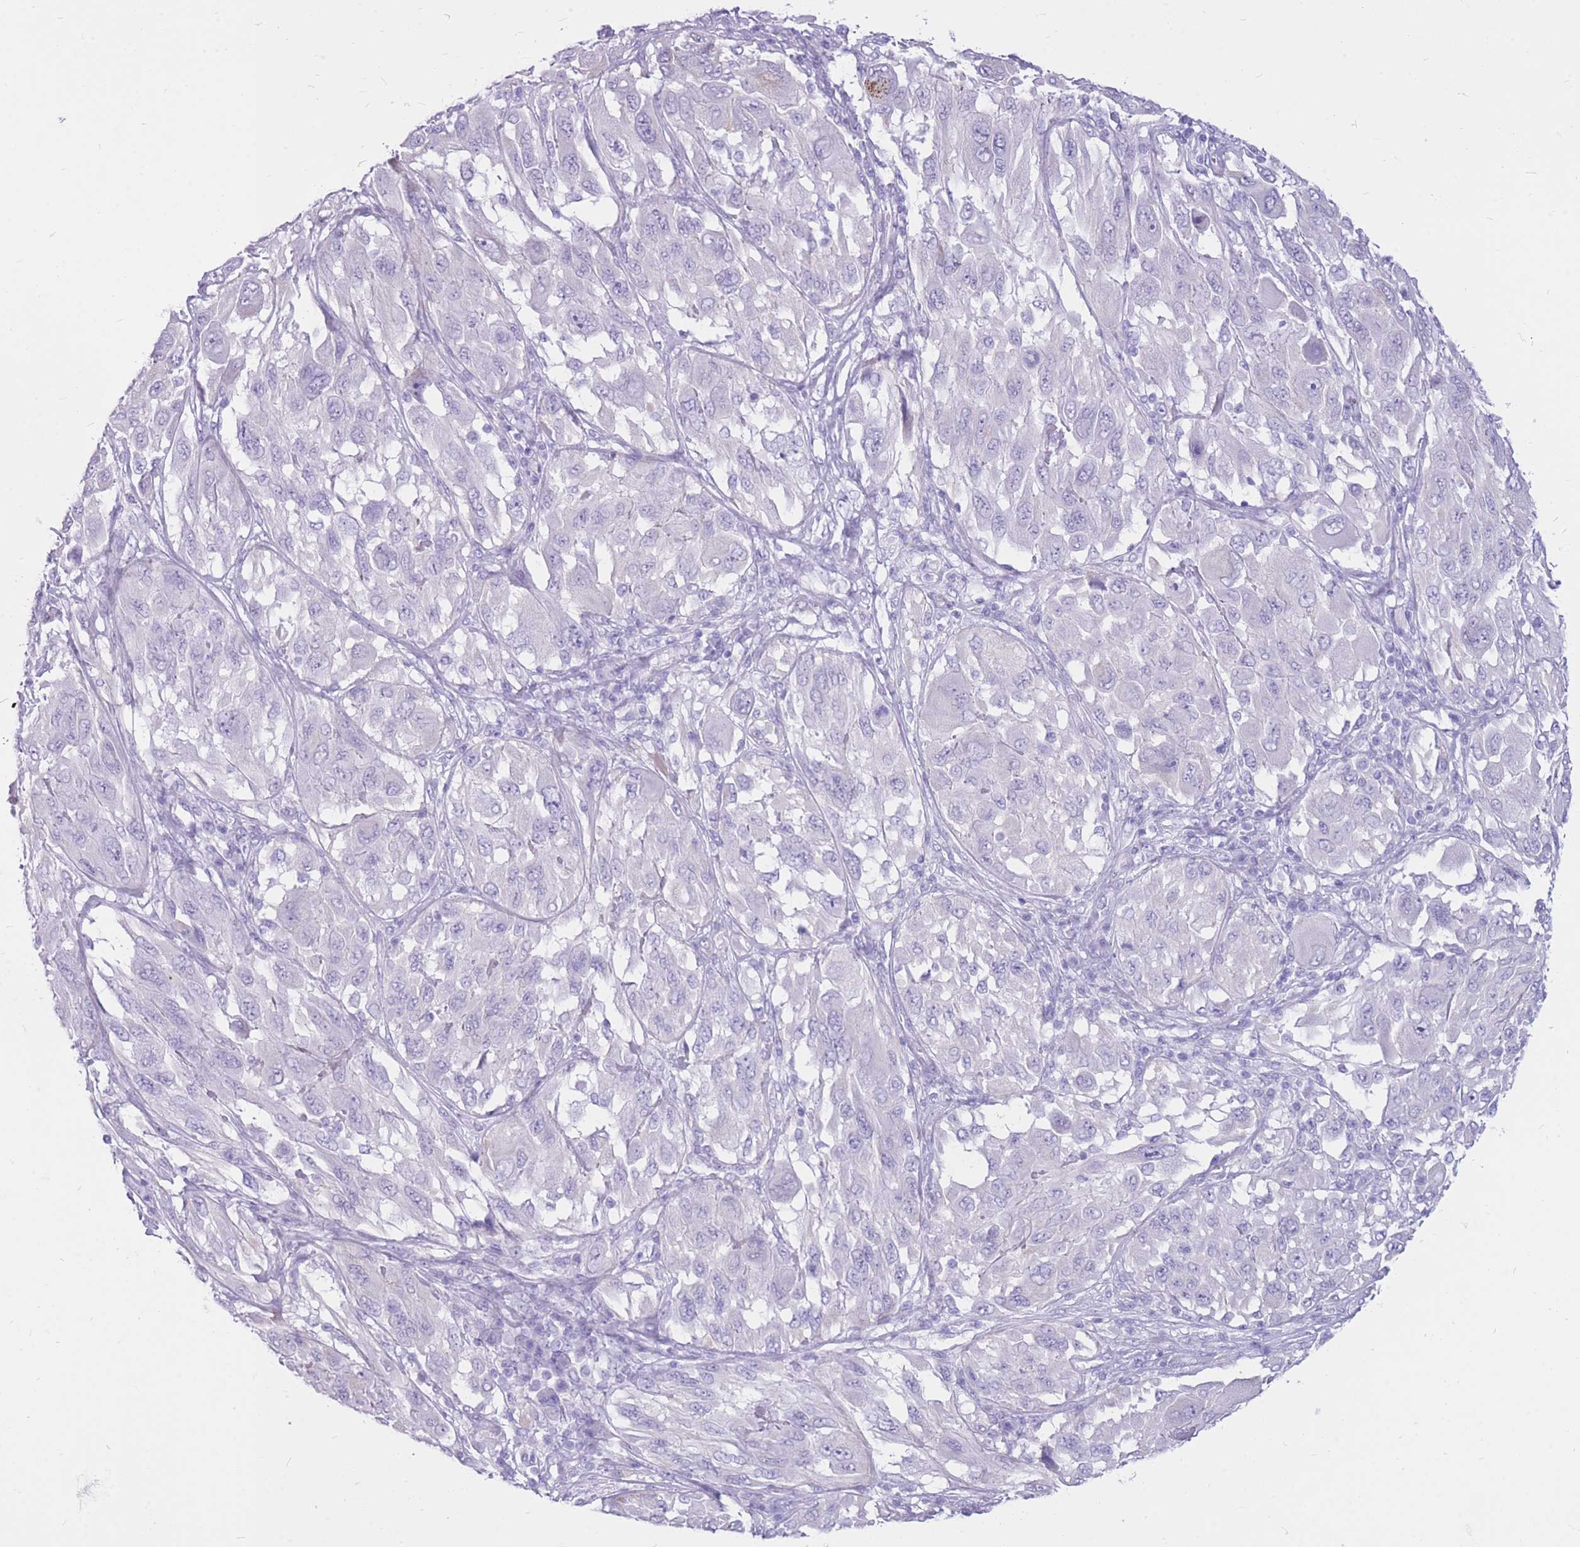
{"staining": {"intensity": "negative", "quantity": "none", "location": "none"}, "tissue": "melanoma", "cell_type": "Tumor cells", "image_type": "cancer", "snomed": [{"axis": "morphology", "description": "Malignant melanoma, NOS"}, {"axis": "topography", "description": "Skin"}], "caption": "Immunohistochemistry histopathology image of human malignant melanoma stained for a protein (brown), which demonstrates no expression in tumor cells.", "gene": "CYP21A2", "patient": {"sex": "female", "age": 91}}